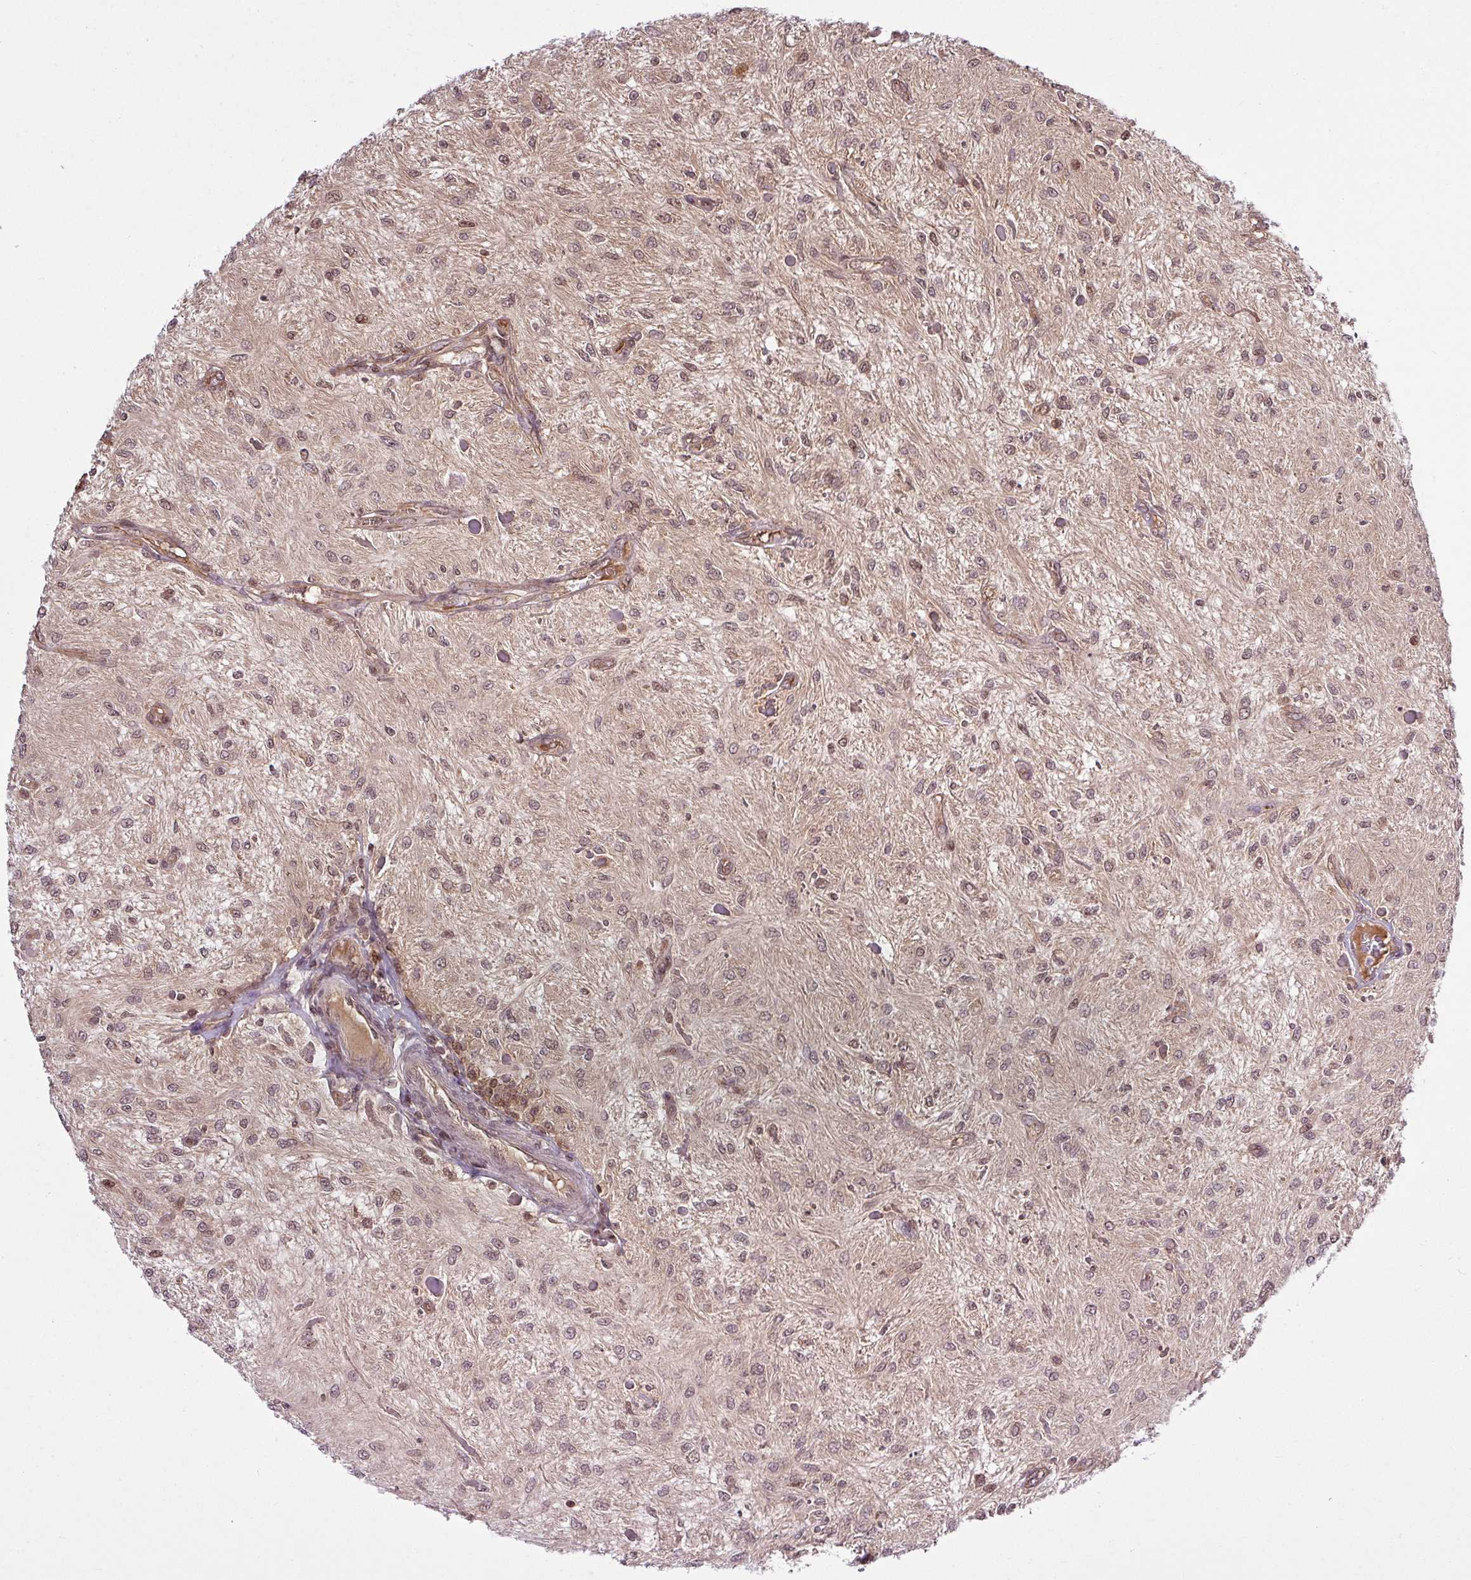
{"staining": {"intensity": "moderate", "quantity": ">75%", "location": "nuclear"}, "tissue": "glioma", "cell_type": "Tumor cells", "image_type": "cancer", "snomed": [{"axis": "morphology", "description": "Glioma, malignant, Low grade"}, {"axis": "topography", "description": "Cerebellum"}], "caption": "A brown stain highlights moderate nuclear staining of a protein in human glioma tumor cells.", "gene": "ITPKC", "patient": {"sex": "female", "age": 14}}